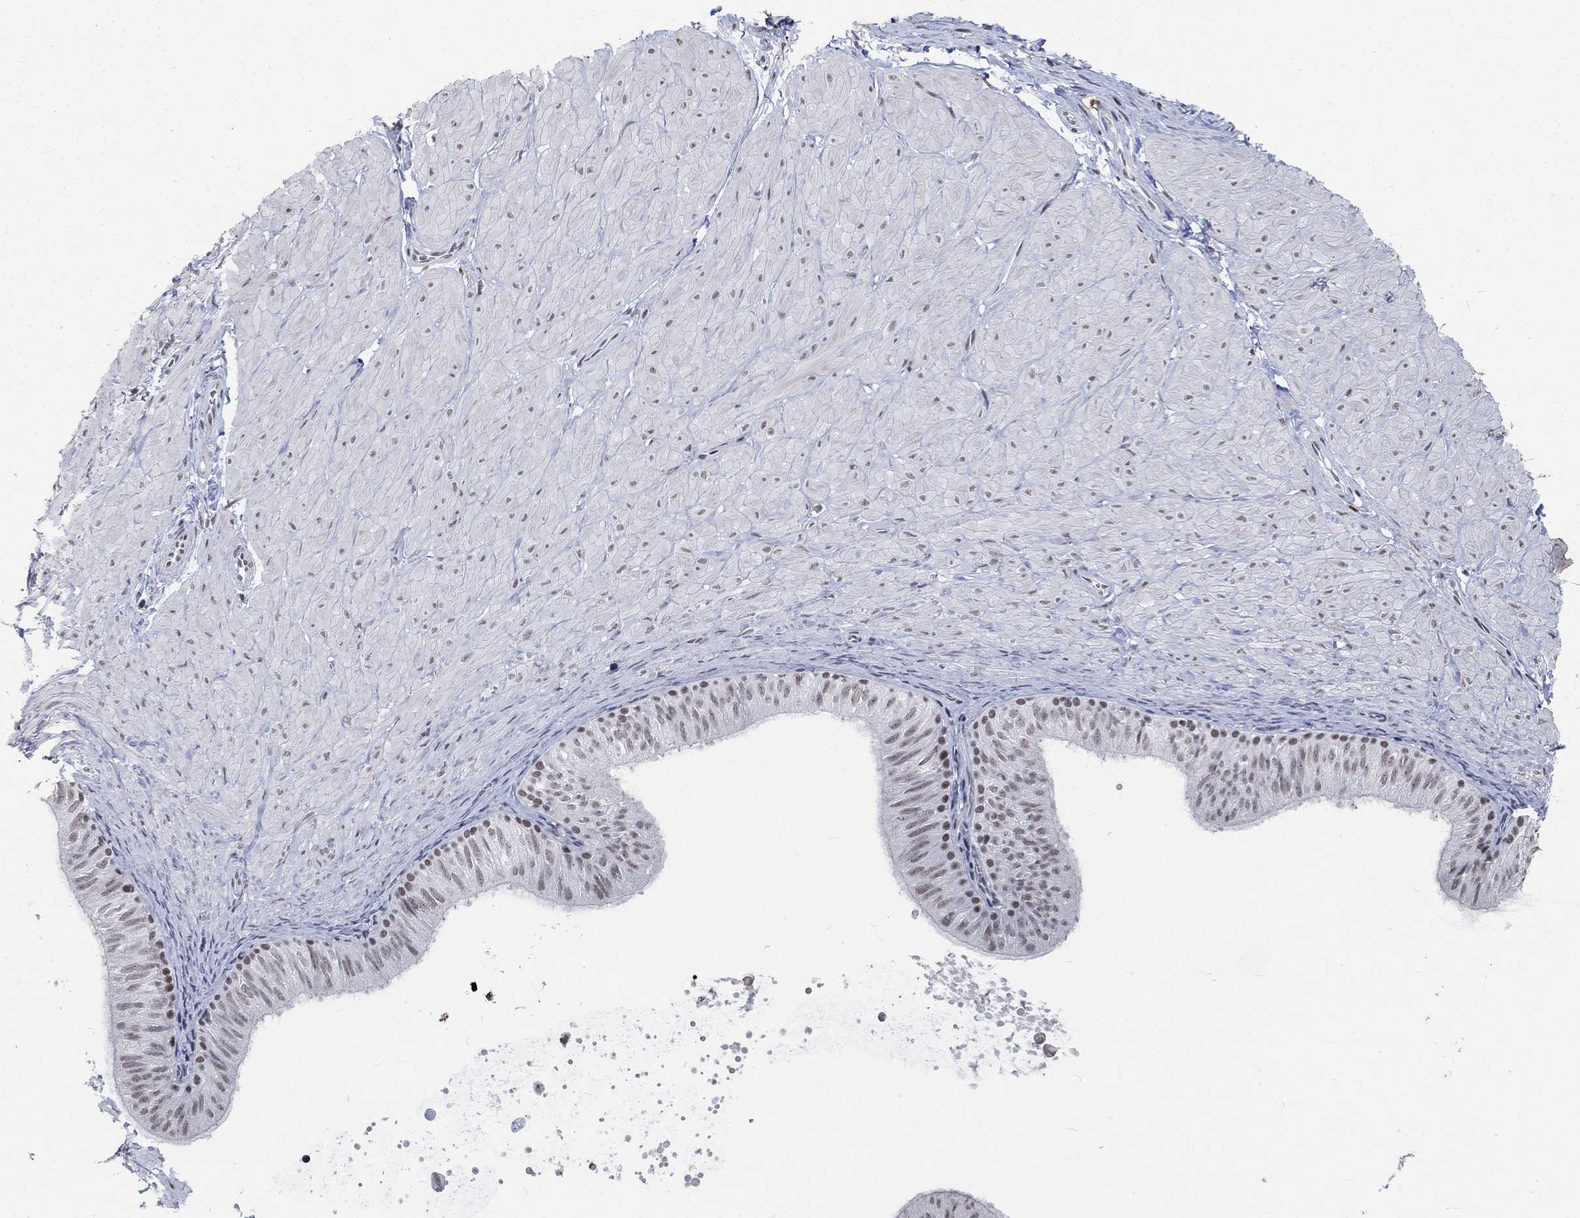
{"staining": {"intensity": "negative", "quantity": "none", "location": "none"}, "tissue": "soft tissue", "cell_type": "Fibroblasts", "image_type": "normal", "snomed": [{"axis": "morphology", "description": "Normal tissue, NOS"}, {"axis": "topography", "description": "Smooth muscle"}, {"axis": "topography", "description": "Peripheral nerve tissue"}], "caption": "A high-resolution image shows IHC staining of benign soft tissue, which exhibits no significant expression in fibroblasts.", "gene": "HCFC1", "patient": {"sex": "male", "age": 22}}